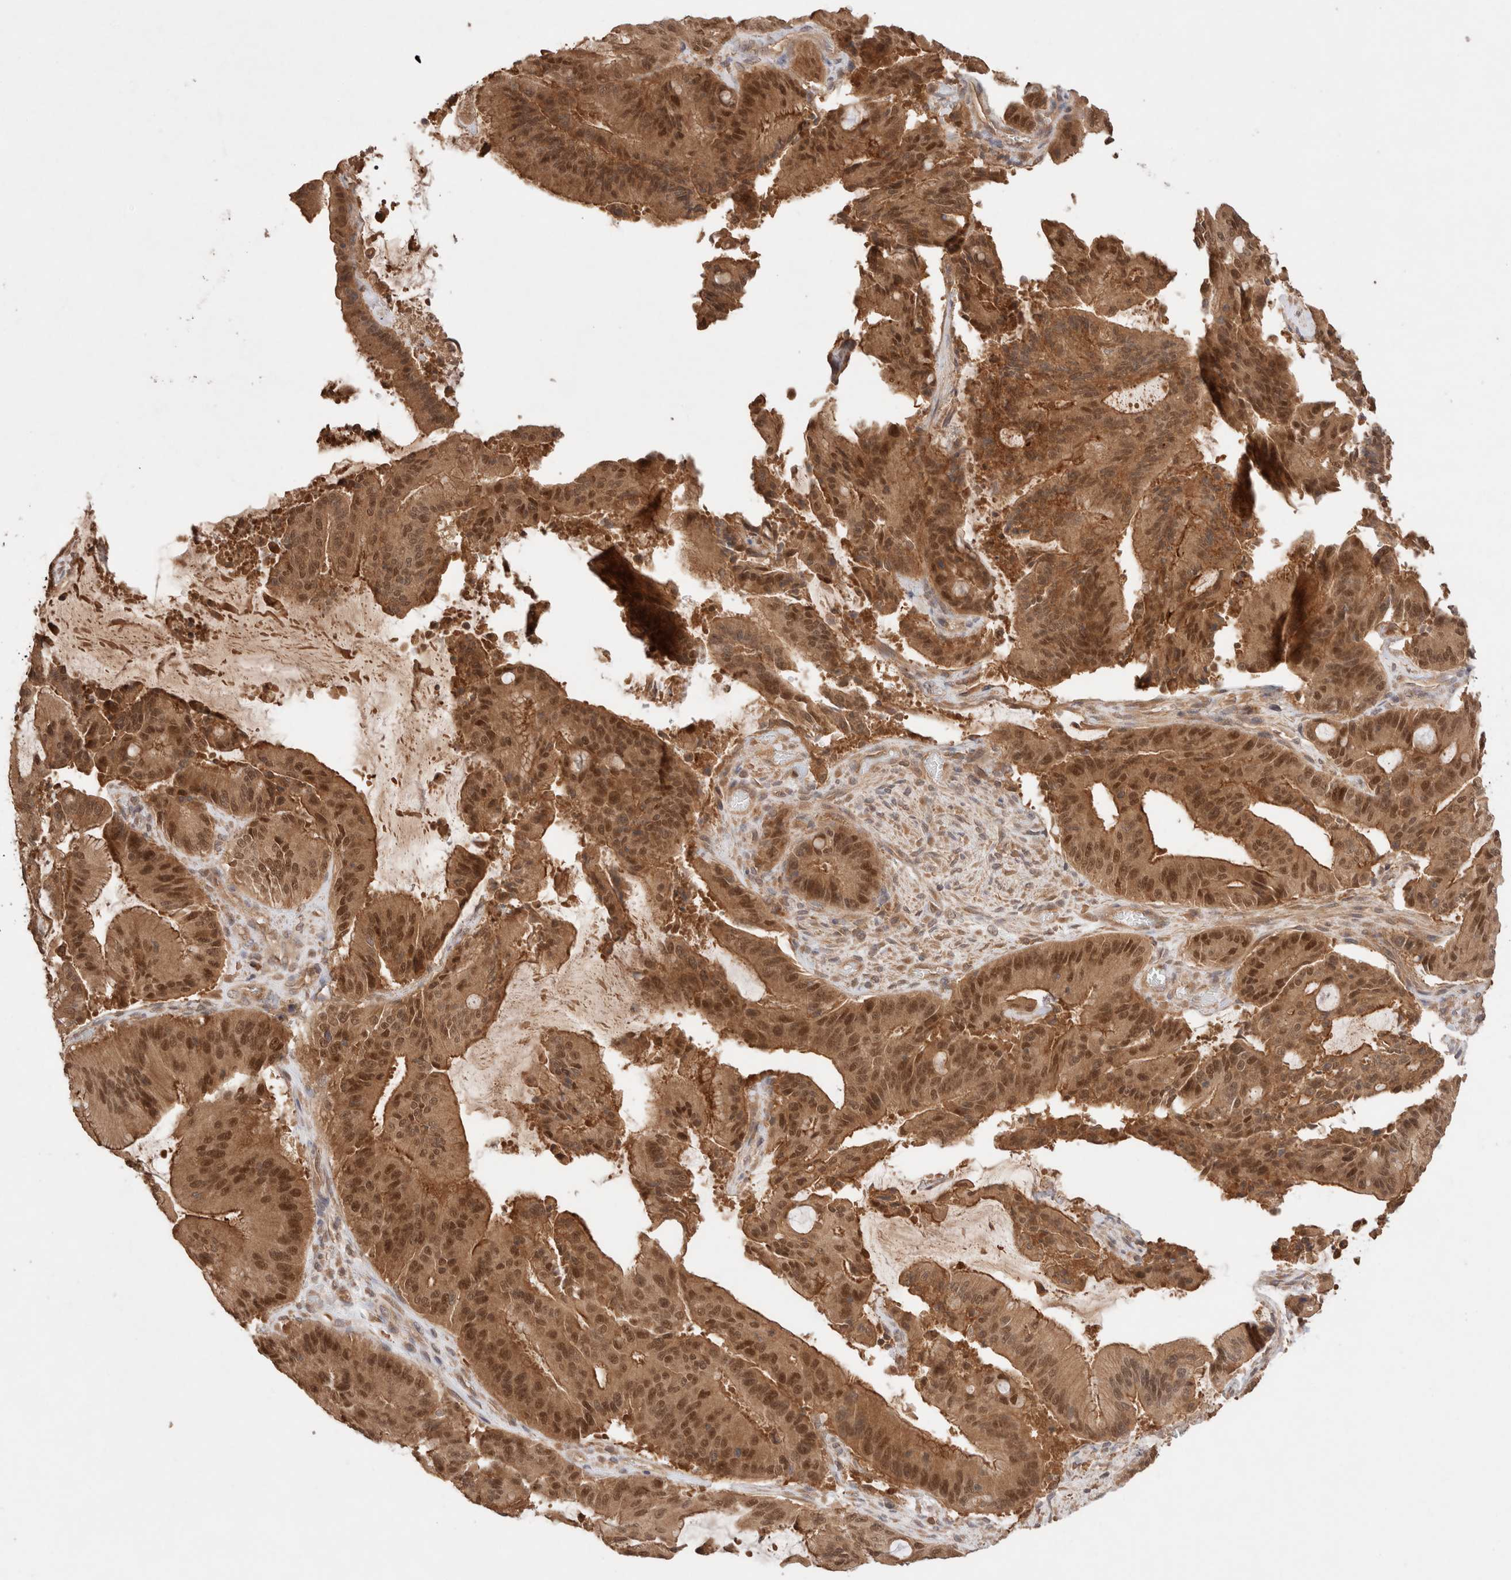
{"staining": {"intensity": "moderate", "quantity": ">75%", "location": "cytoplasmic/membranous,nuclear"}, "tissue": "liver cancer", "cell_type": "Tumor cells", "image_type": "cancer", "snomed": [{"axis": "morphology", "description": "Normal tissue, NOS"}, {"axis": "morphology", "description": "Cholangiocarcinoma"}, {"axis": "topography", "description": "Liver"}, {"axis": "topography", "description": "Peripheral nerve tissue"}], "caption": "Protein staining of liver cancer (cholangiocarcinoma) tissue demonstrates moderate cytoplasmic/membranous and nuclear staining in approximately >75% of tumor cells. (Brightfield microscopy of DAB IHC at high magnification).", "gene": "CARNMT1", "patient": {"sex": "female", "age": 73}}